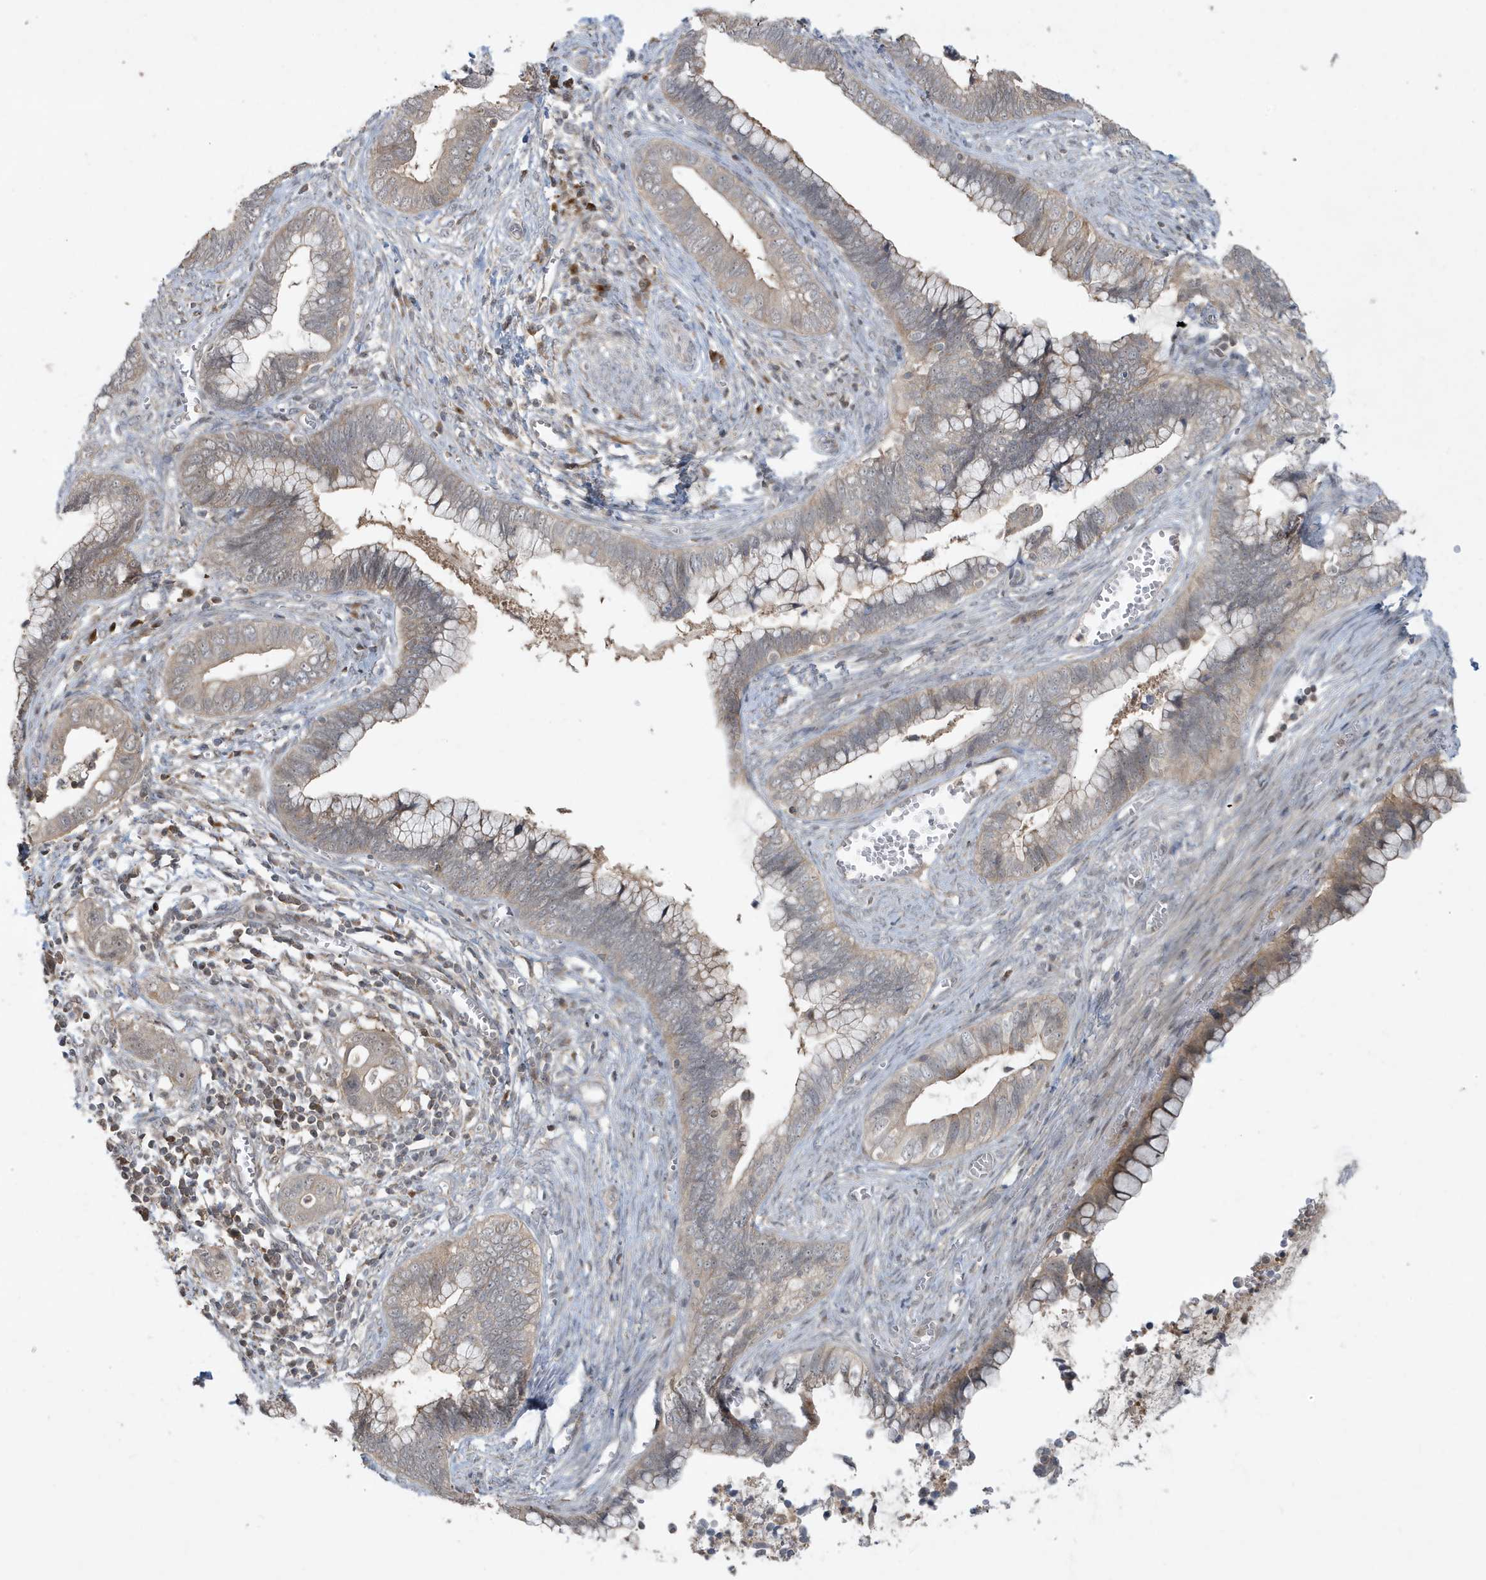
{"staining": {"intensity": "weak", "quantity": "25%-75%", "location": "cytoplasmic/membranous"}, "tissue": "cervical cancer", "cell_type": "Tumor cells", "image_type": "cancer", "snomed": [{"axis": "morphology", "description": "Adenocarcinoma, NOS"}, {"axis": "topography", "description": "Cervix"}], "caption": "Adenocarcinoma (cervical) stained with DAB (3,3'-diaminobenzidine) immunohistochemistry (IHC) displays low levels of weak cytoplasmic/membranous positivity in about 25%-75% of tumor cells. The staining was performed using DAB, with brown indicating positive protein expression. Nuclei are stained blue with hematoxylin.", "gene": "PRRT3", "patient": {"sex": "female", "age": 44}}